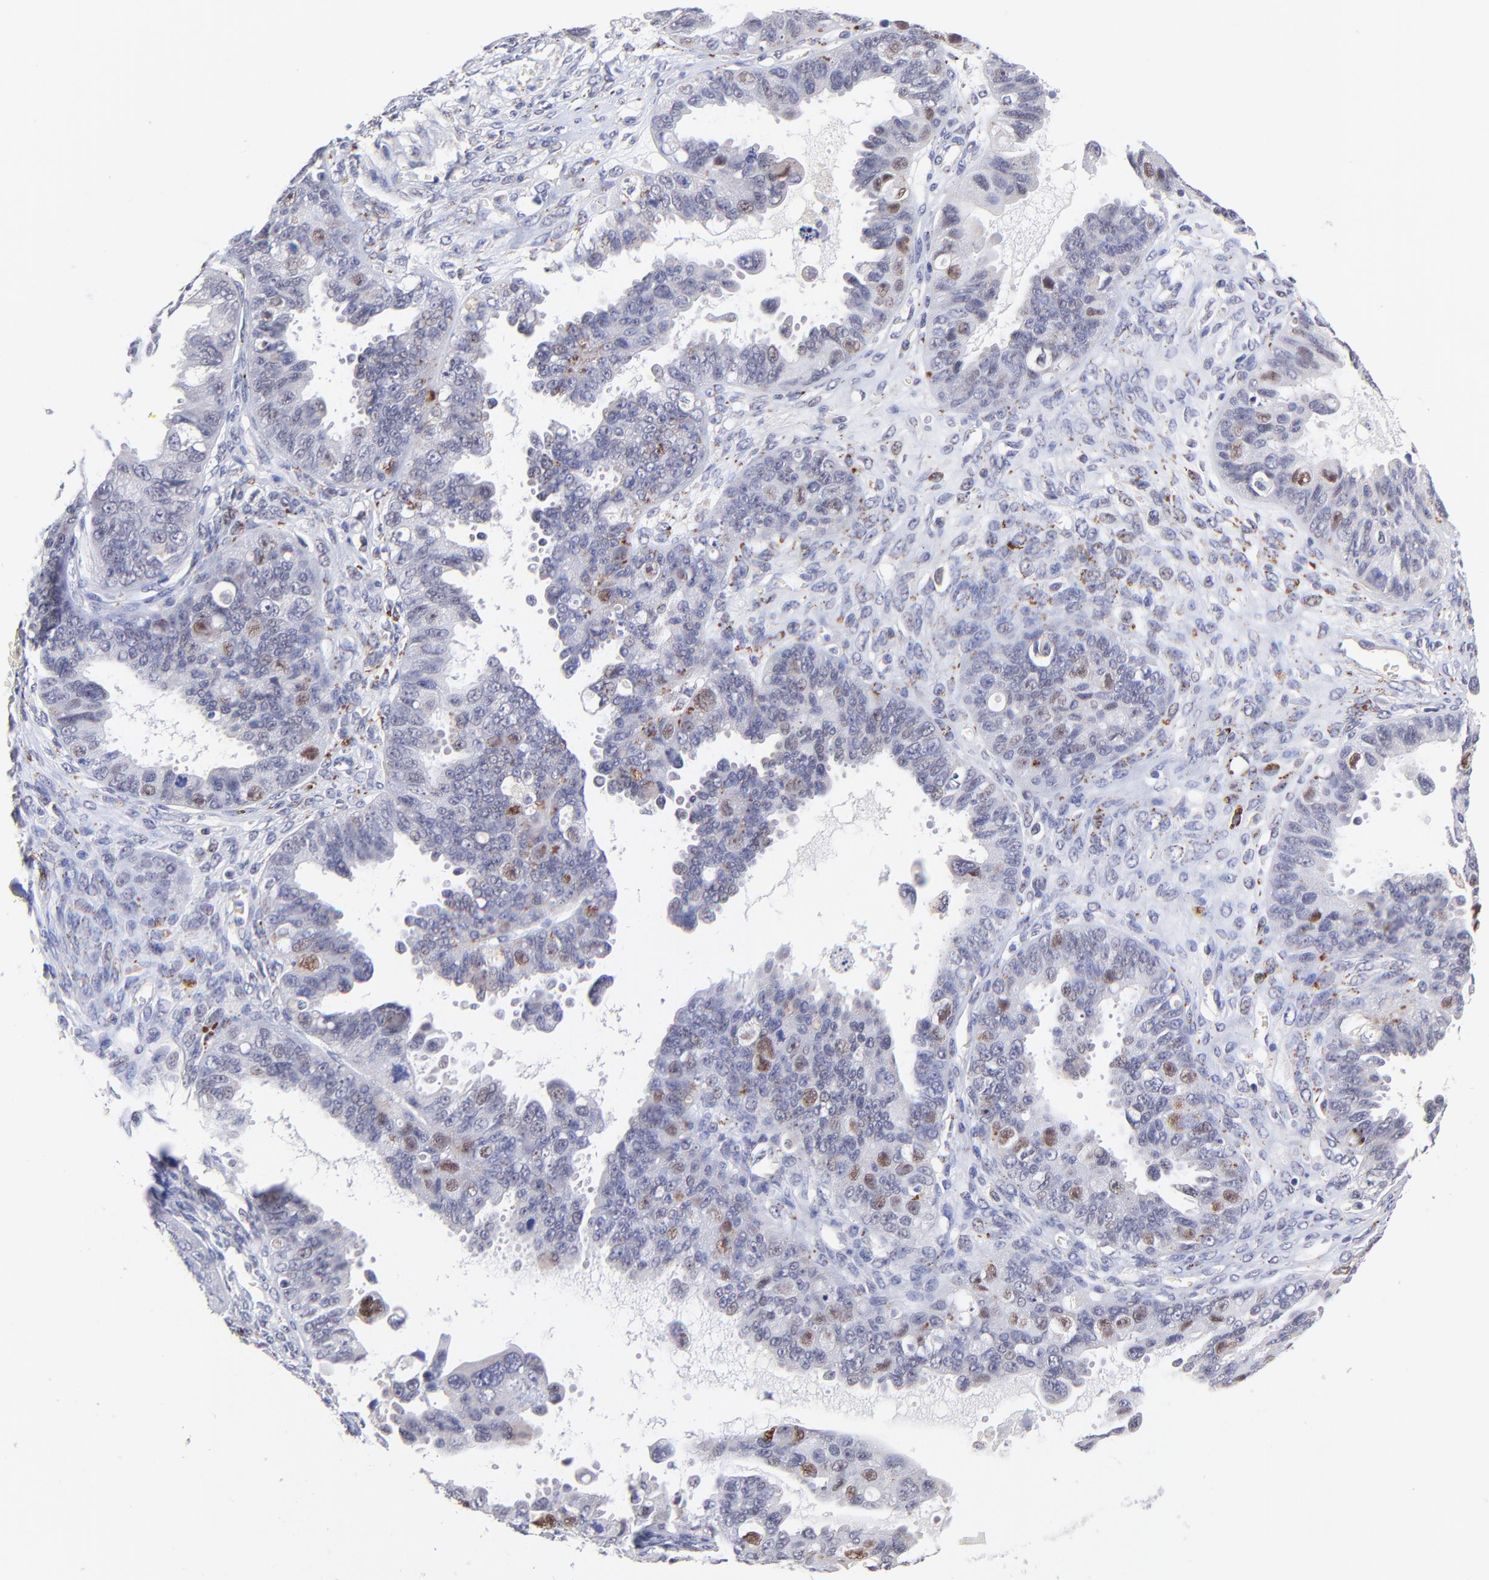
{"staining": {"intensity": "weak", "quantity": "25%-75%", "location": "cytoplasmic/membranous"}, "tissue": "ovarian cancer", "cell_type": "Tumor cells", "image_type": "cancer", "snomed": [{"axis": "morphology", "description": "Carcinoma, endometroid"}, {"axis": "topography", "description": "Ovary"}], "caption": "Endometroid carcinoma (ovarian) tissue displays weak cytoplasmic/membranous positivity in approximately 25%-75% of tumor cells, visualized by immunohistochemistry. Nuclei are stained in blue.", "gene": "ZNF747", "patient": {"sex": "female", "age": 85}}